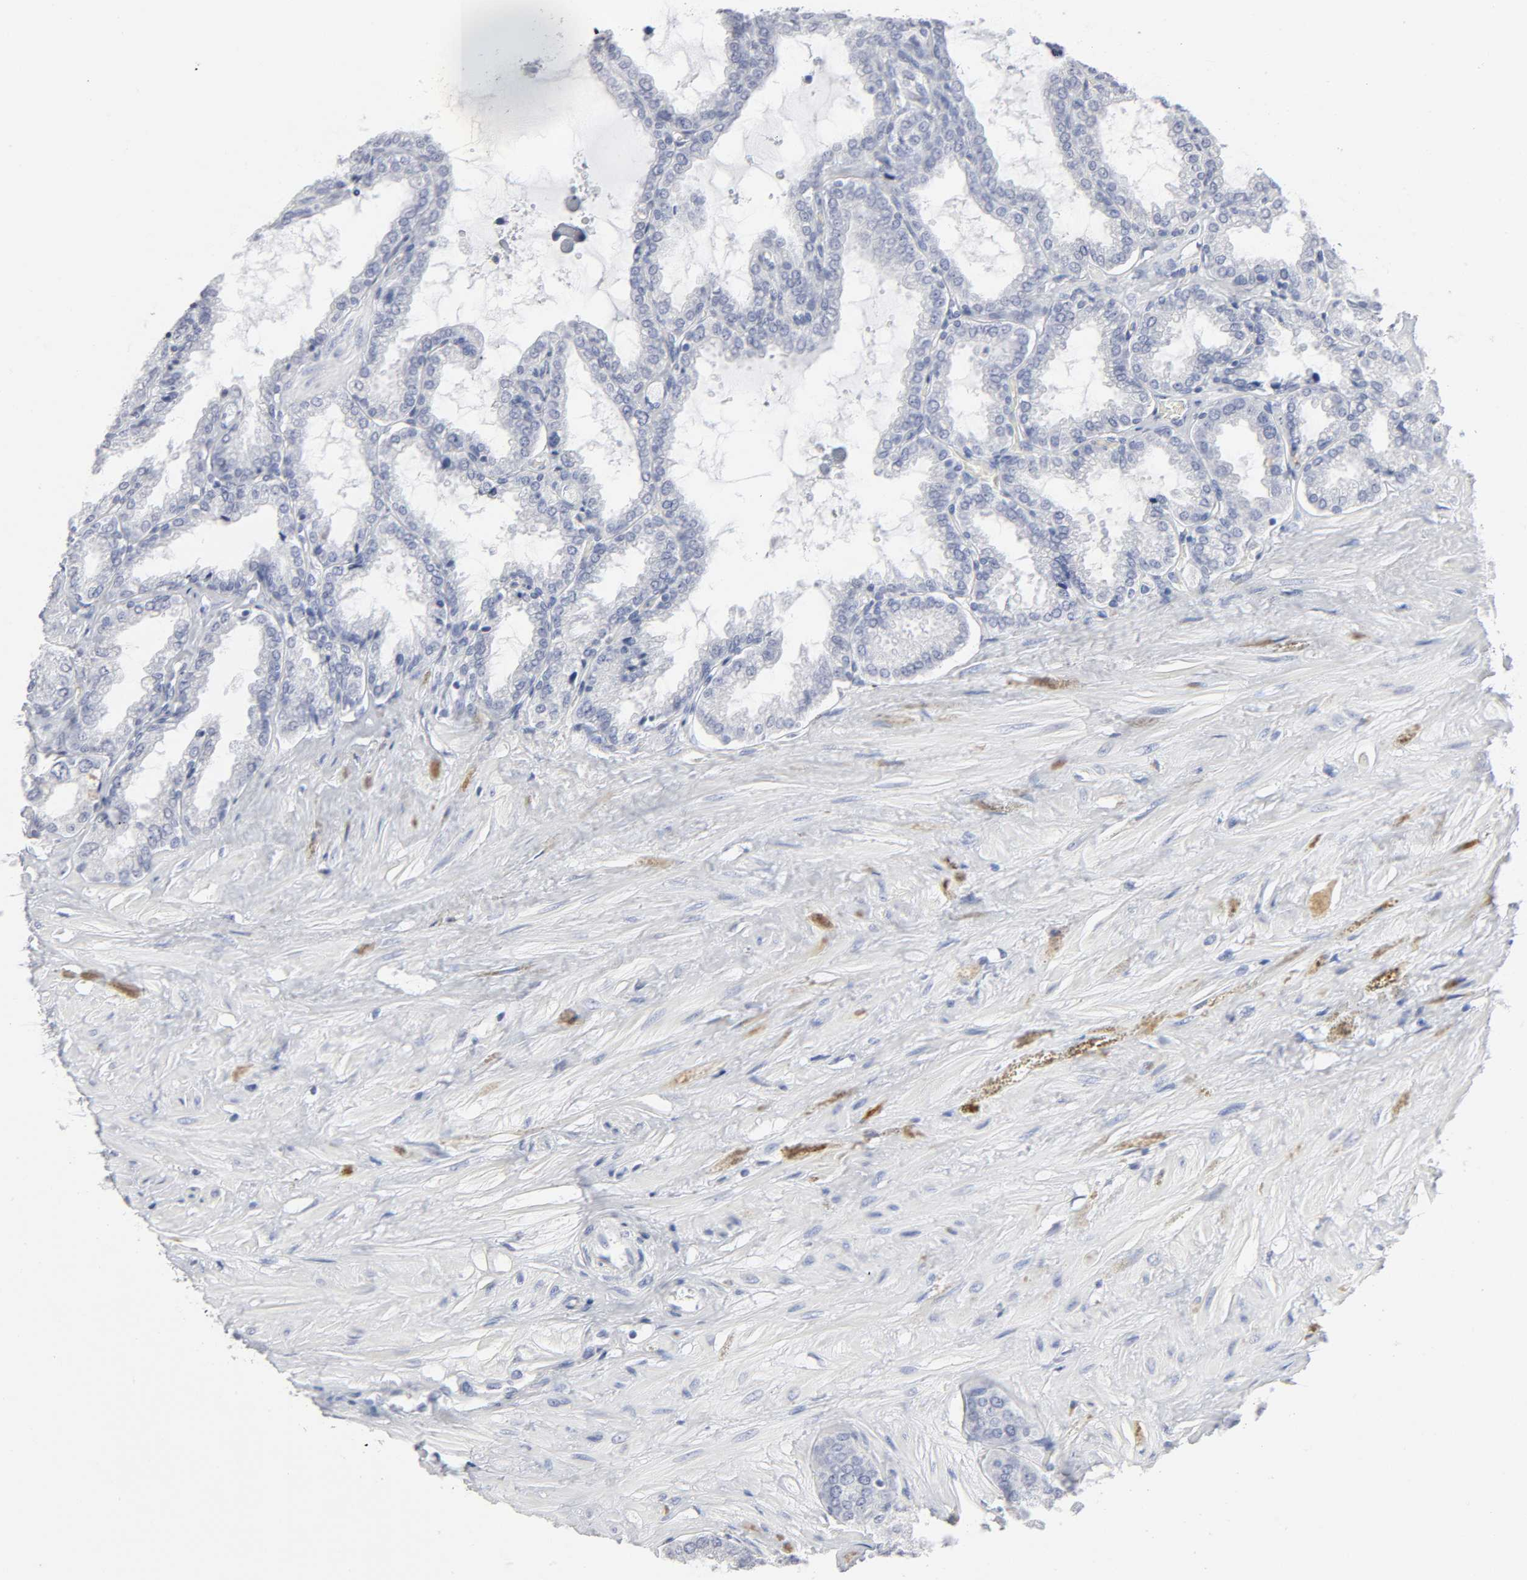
{"staining": {"intensity": "negative", "quantity": "none", "location": "none"}, "tissue": "seminal vesicle", "cell_type": "Glandular cells", "image_type": "normal", "snomed": [{"axis": "morphology", "description": "Normal tissue, NOS"}, {"axis": "topography", "description": "Seminal veicle"}], "caption": "Immunohistochemical staining of unremarkable seminal vesicle displays no significant positivity in glandular cells. (Stains: DAB (3,3'-diaminobenzidine) immunohistochemistry with hematoxylin counter stain, Microscopy: brightfield microscopy at high magnification).", "gene": "SLCO1B3", "patient": {"sex": "male", "age": 46}}